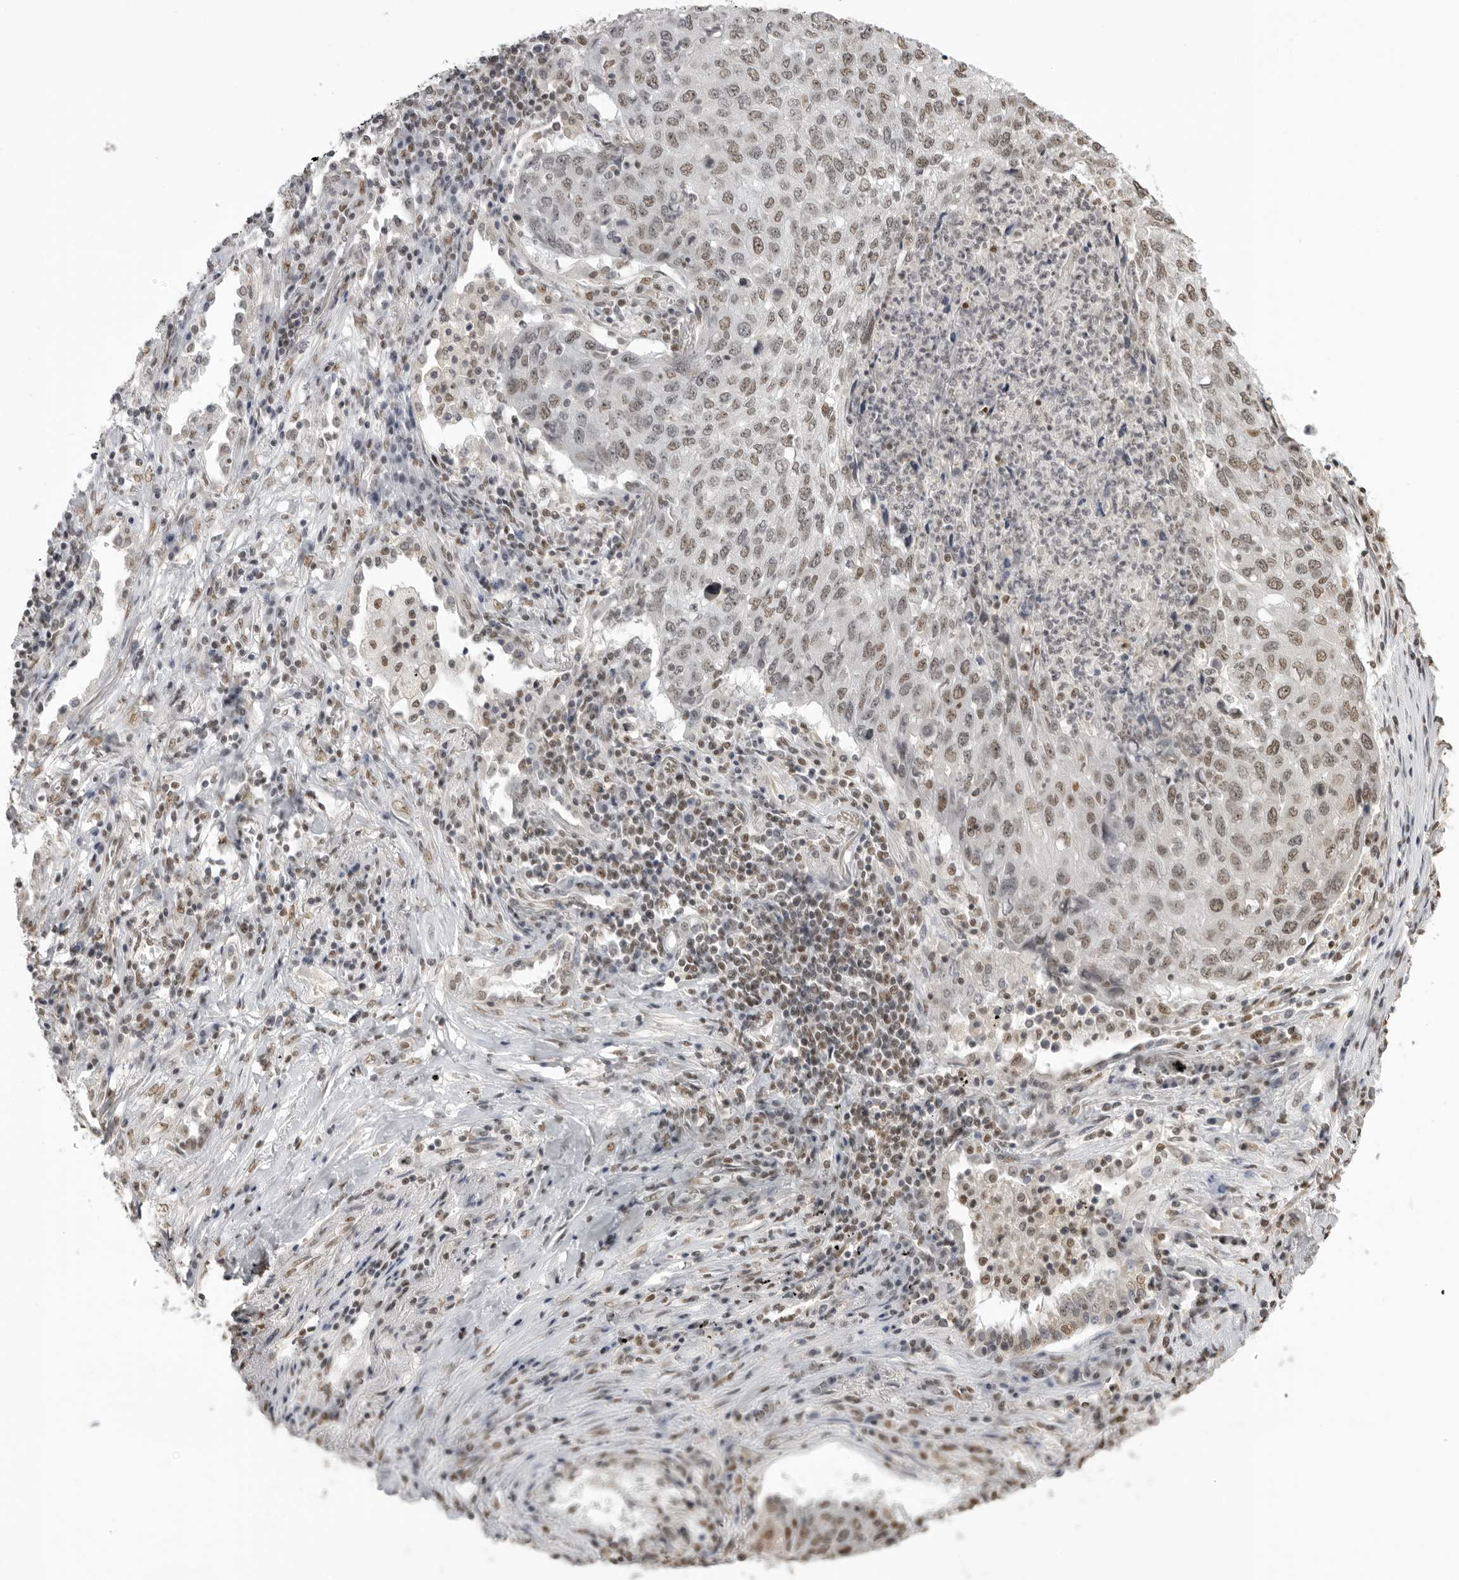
{"staining": {"intensity": "moderate", "quantity": ">75%", "location": "nuclear"}, "tissue": "lung cancer", "cell_type": "Tumor cells", "image_type": "cancer", "snomed": [{"axis": "morphology", "description": "Squamous cell carcinoma, NOS"}, {"axis": "topography", "description": "Lung"}], "caption": "Lung squamous cell carcinoma tissue displays moderate nuclear staining in approximately >75% of tumor cells, visualized by immunohistochemistry.", "gene": "RPA2", "patient": {"sex": "female", "age": 63}}